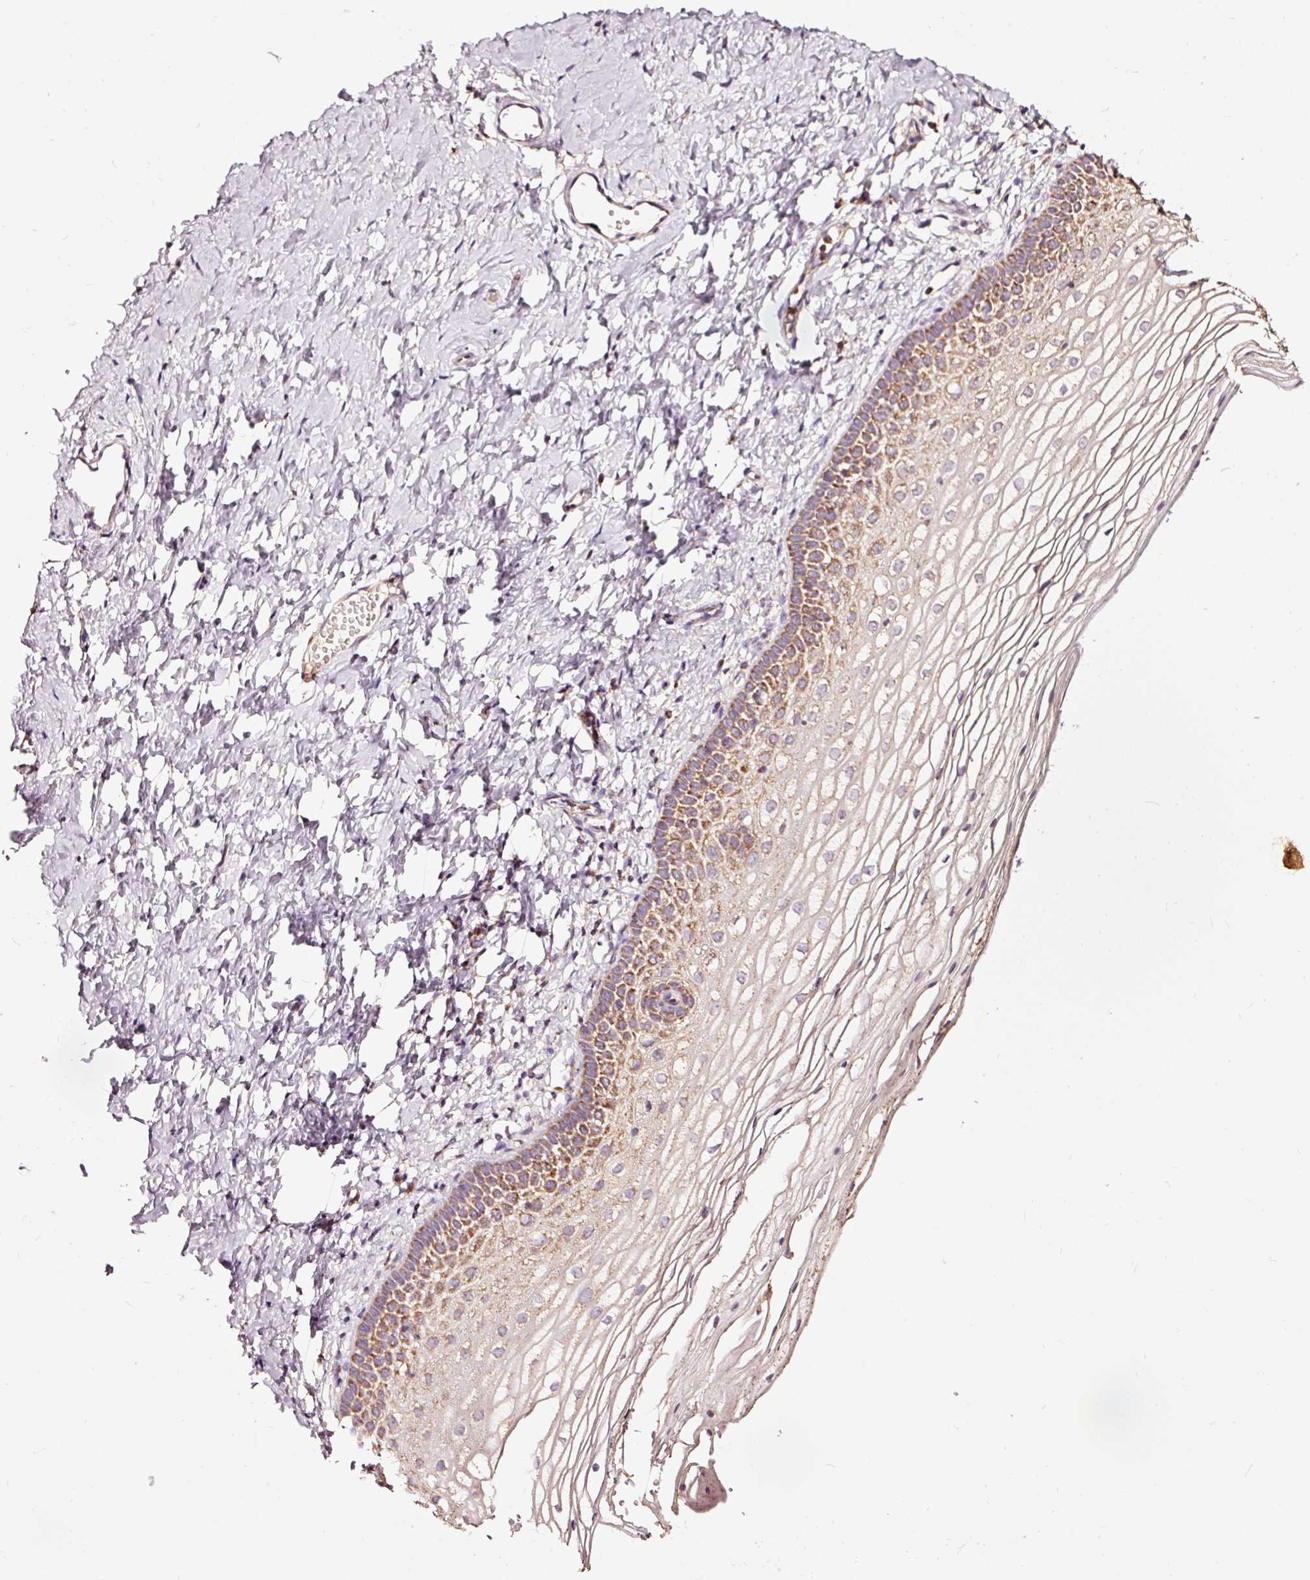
{"staining": {"intensity": "moderate", "quantity": ">75%", "location": "cytoplasmic/membranous"}, "tissue": "vagina", "cell_type": "Squamous epithelial cells", "image_type": "normal", "snomed": [{"axis": "morphology", "description": "Normal tissue, NOS"}, {"axis": "topography", "description": "Vagina"}], "caption": "Immunohistochemistry of normal vagina demonstrates medium levels of moderate cytoplasmic/membranous staining in about >75% of squamous epithelial cells. The staining was performed using DAB (3,3'-diaminobenzidine) to visualize the protein expression in brown, while the nuclei were stained in blue with hematoxylin (Magnification: 20x).", "gene": "TPM1", "patient": {"sex": "female", "age": 56}}